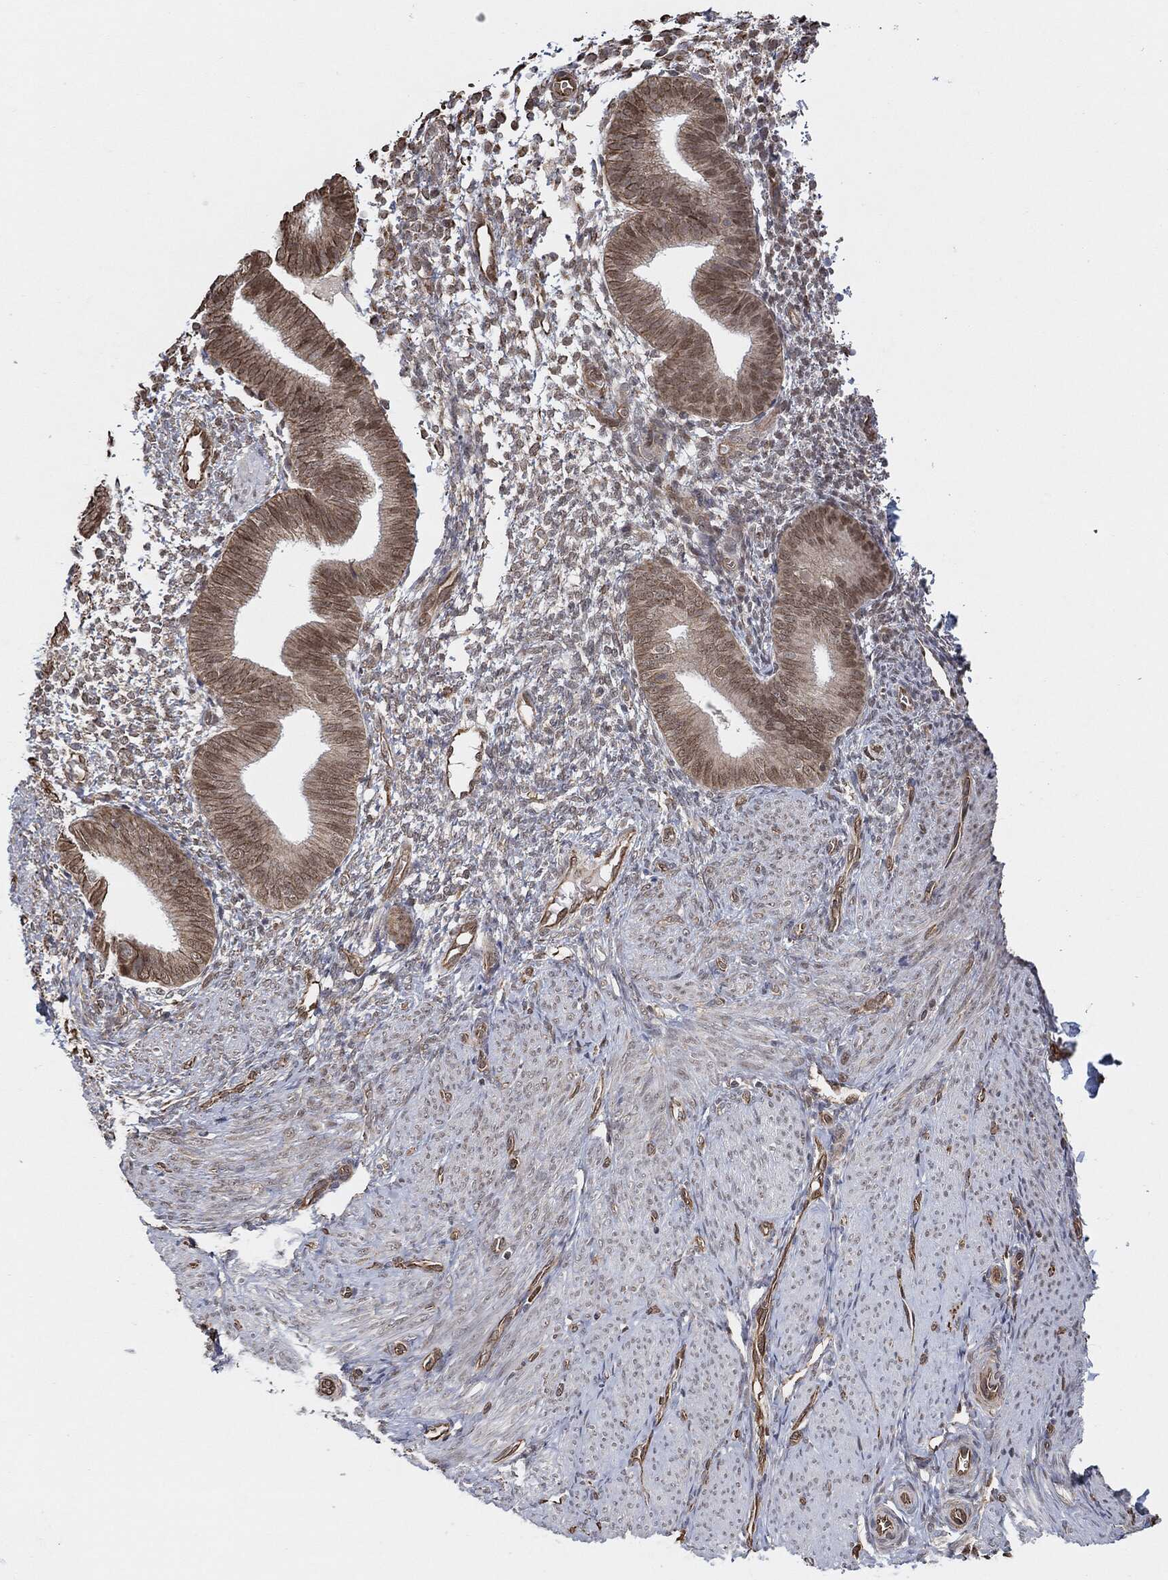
{"staining": {"intensity": "negative", "quantity": "none", "location": "none"}, "tissue": "endometrium", "cell_type": "Cells in endometrial stroma", "image_type": "normal", "snomed": [{"axis": "morphology", "description": "Normal tissue, NOS"}, {"axis": "topography", "description": "Endometrium"}], "caption": "This is an immunohistochemistry (IHC) image of unremarkable endometrium. There is no staining in cells in endometrial stroma.", "gene": "TP53RK", "patient": {"sex": "female", "age": 47}}